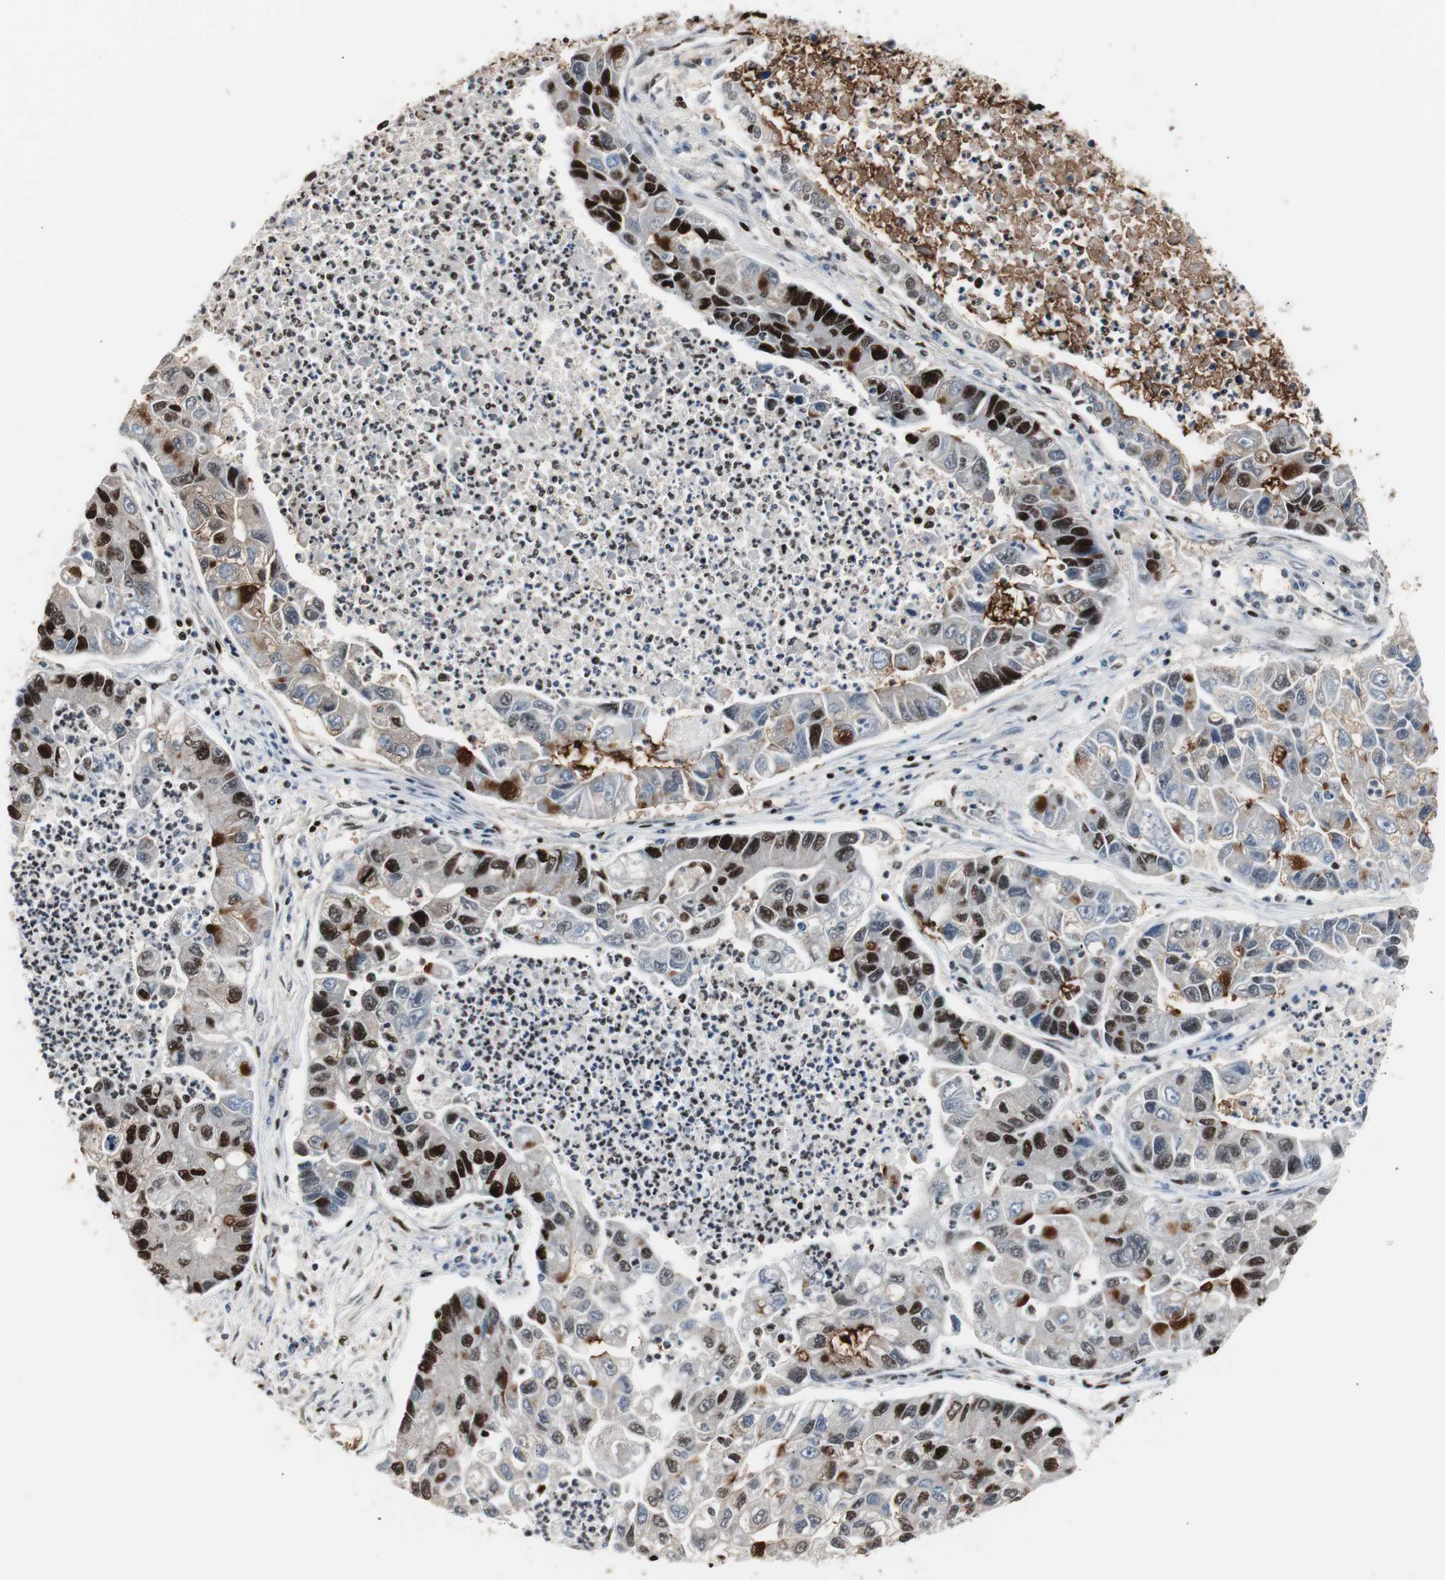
{"staining": {"intensity": "strong", "quantity": "25%-75%", "location": "cytoplasmic/membranous,nuclear"}, "tissue": "lung cancer", "cell_type": "Tumor cells", "image_type": "cancer", "snomed": [{"axis": "morphology", "description": "Adenocarcinoma, NOS"}, {"axis": "topography", "description": "Lung"}], "caption": "This histopathology image shows immunohistochemistry (IHC) staining of human lung adenocarcinoma, with high strong cytoplasmic/membranous and nuclear positivity in about 25%-75% of tumor cells.", "gene": "MTA2", "patient": {"sex": "female", "age": 51}}